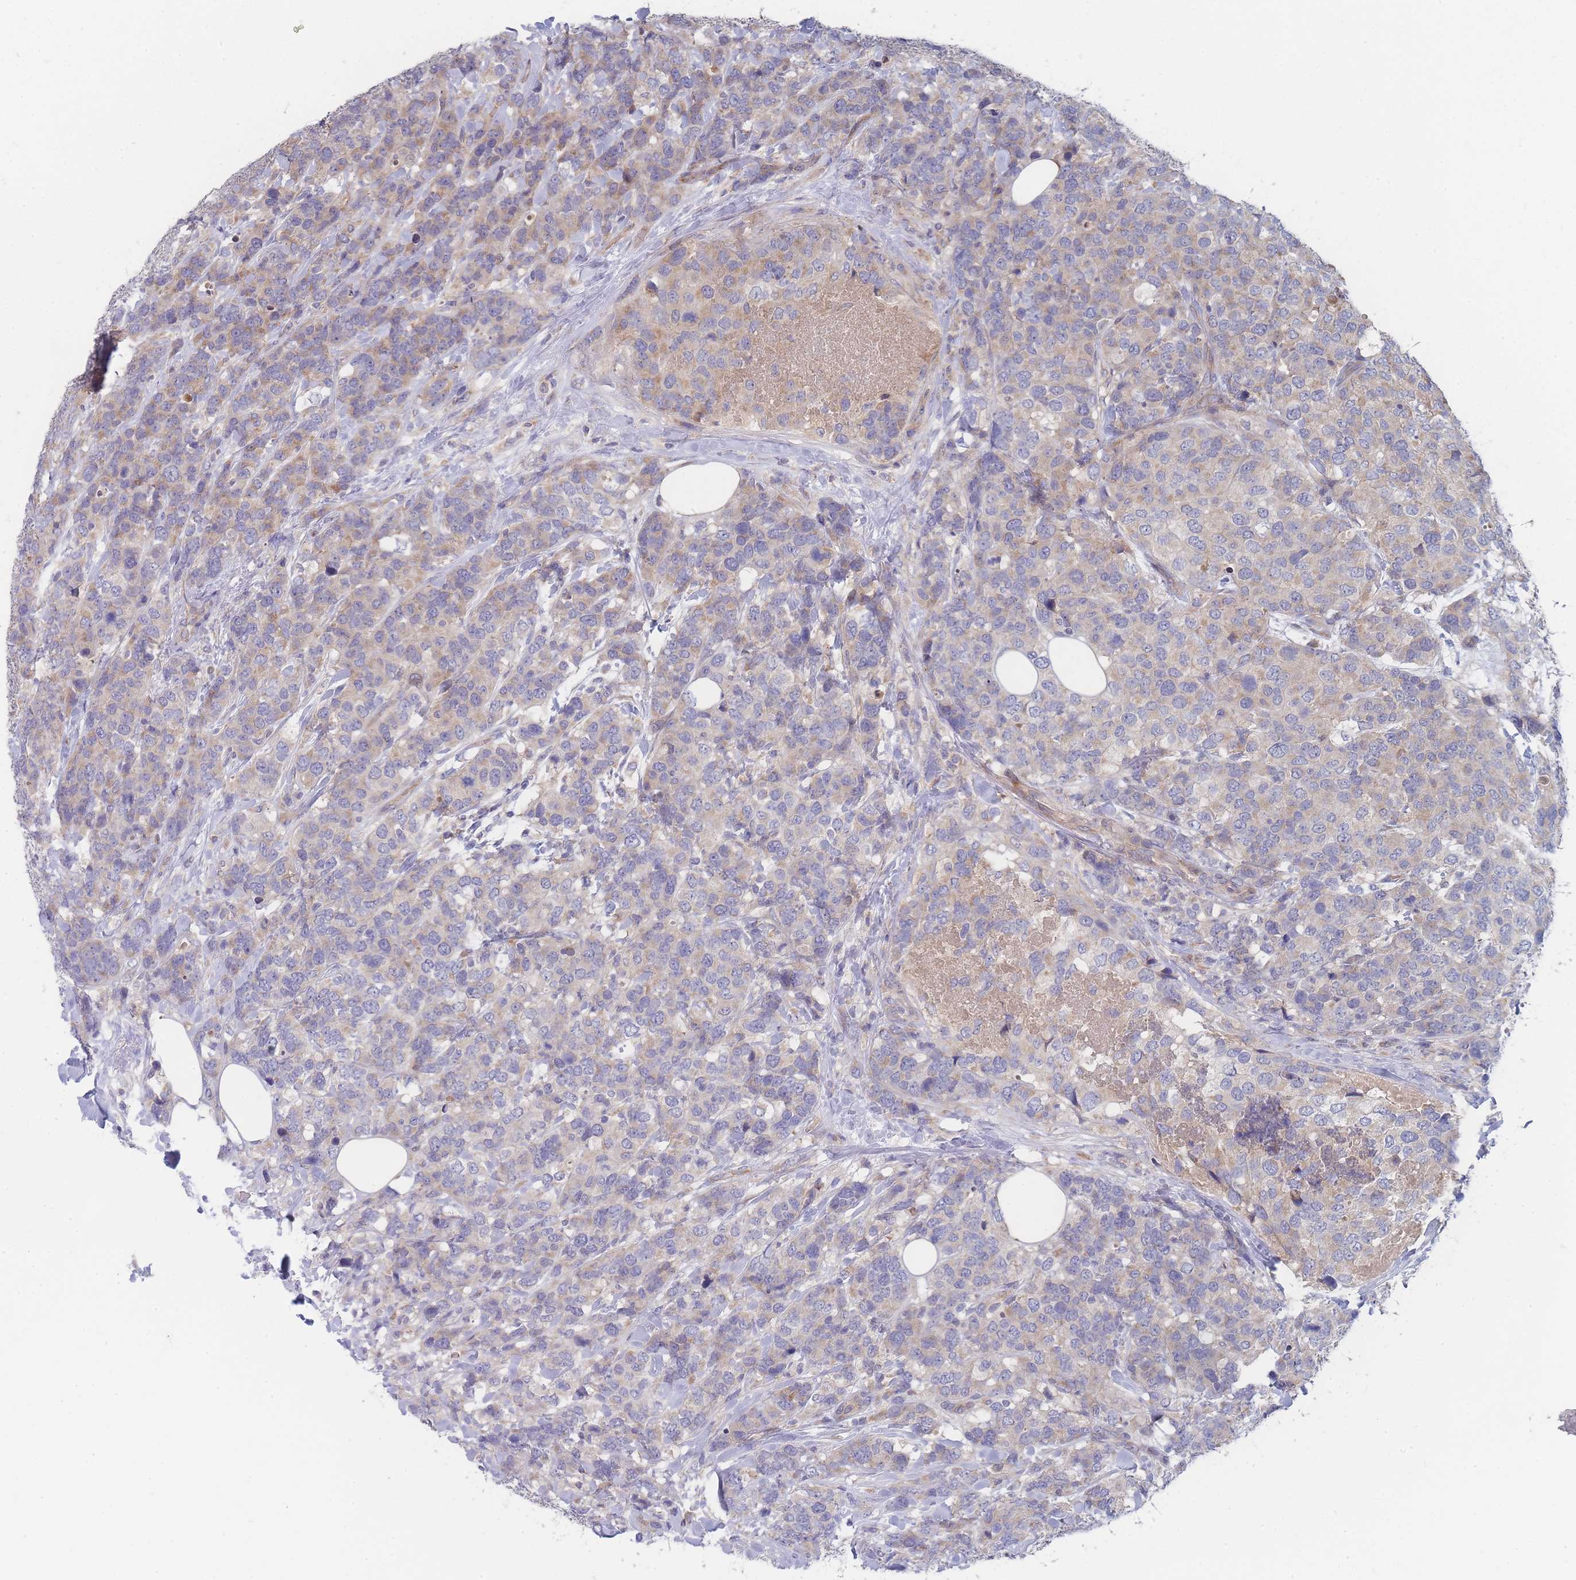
{"staining": {"intensity": "weak", "quantity": "25%-75%", "location": "cytoplasmic/membranous"}, "tissue": "breast cancer", "cell_type": "Tumor cells", "image_type": "cancer", "snomed": [{"axis": "morphology", "description": "Lobular carcinoma"}, {"axis": "topography", "description": "Breast"}], "caption": "A brown stain labels weak cytoplasmic/membranous positivity of a protein in human breast cancer (lobular carcinoma) tumor cells. (brown staining indicates protein expression, while blue staining denotes nuclei).", "gene": "NUB1", "patient": {"sex": "female", "age": 59}}